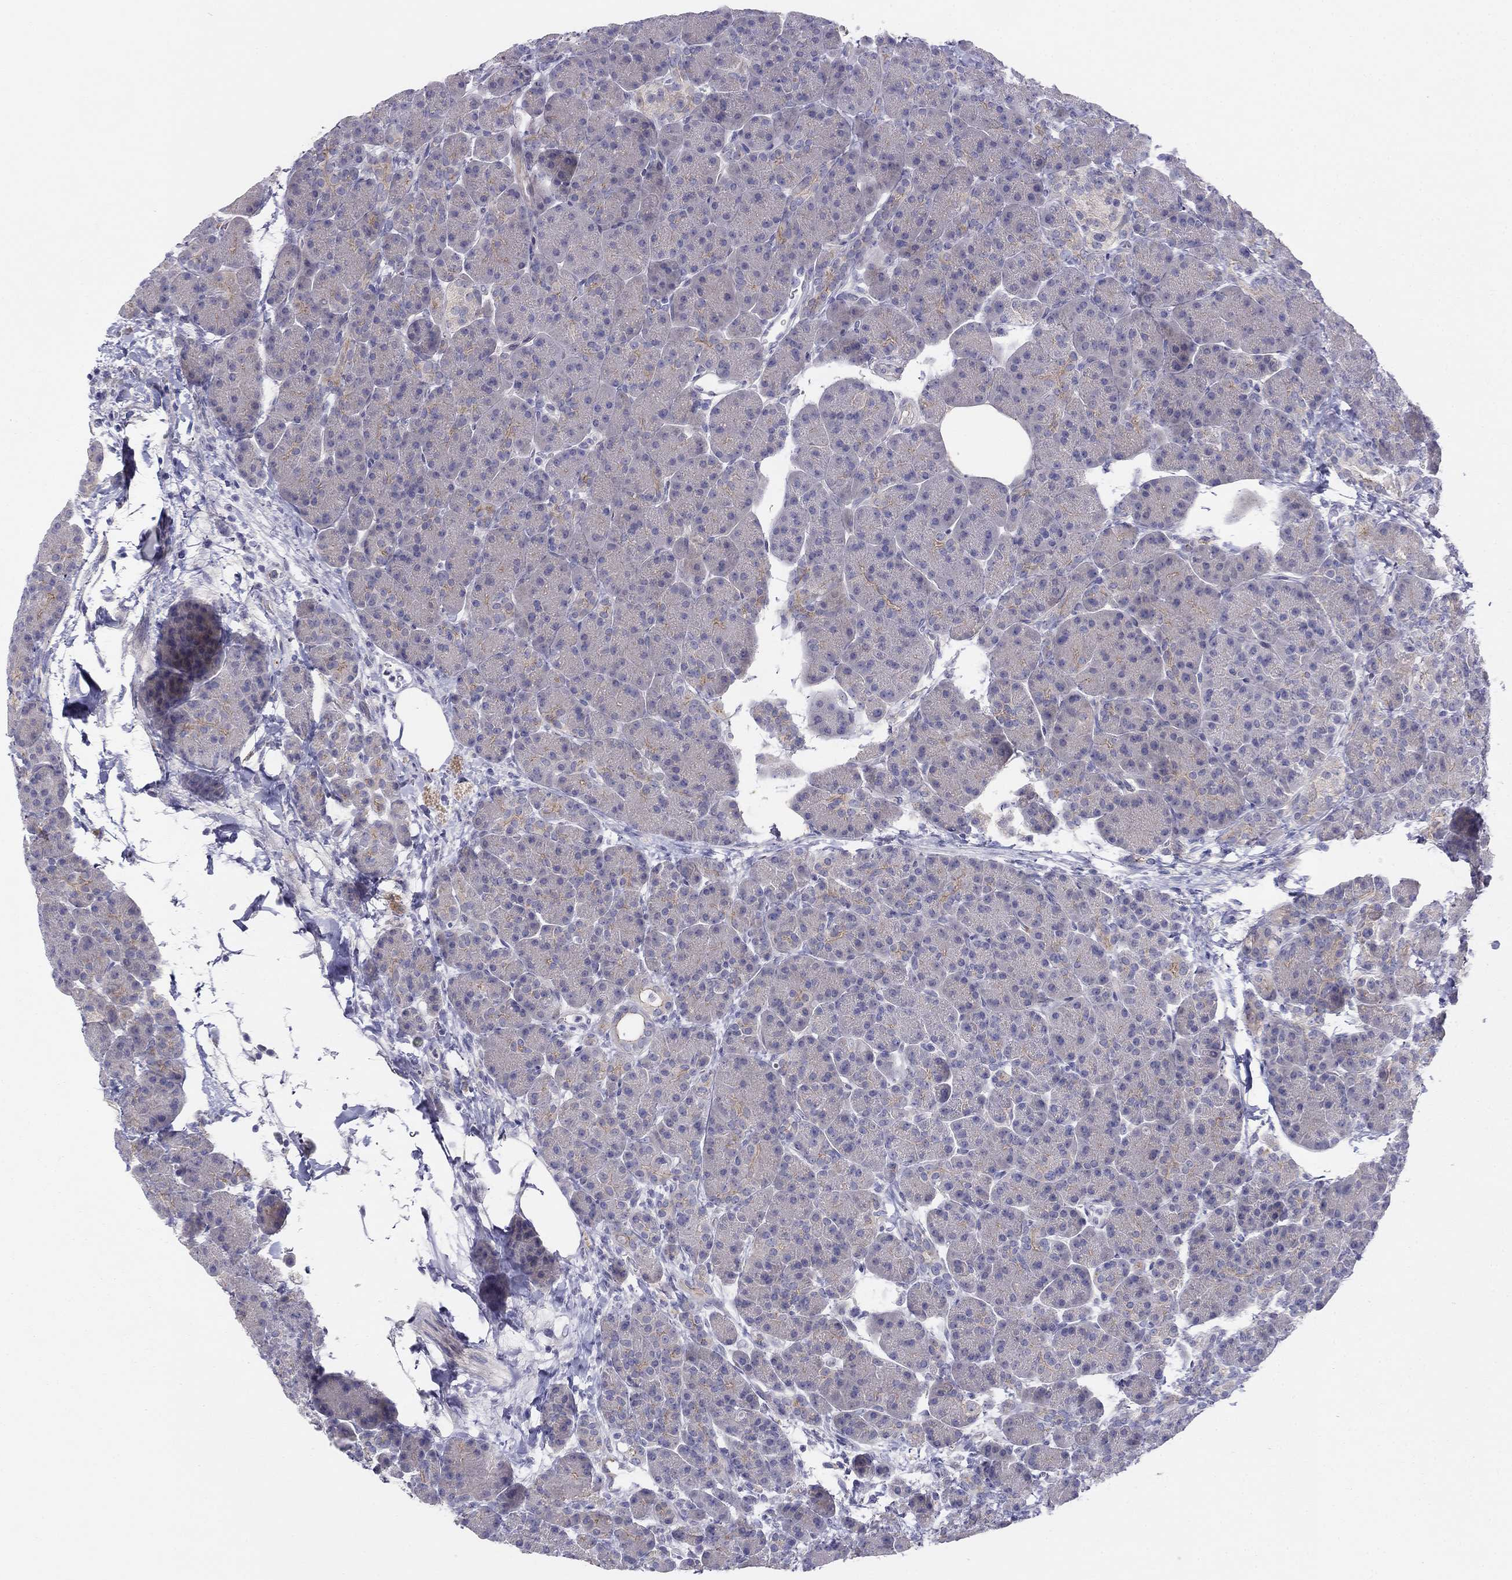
{"staining": {"intensity": "negative", "quantity": "none", "location": "none"}, "tissue": "pancreas", "cell_type": "Exocrine glandular cells", "image_type": "normal", "snomed": [{"axis": "morphology", "description": "Normal tissue, NOS"}, {"axis": "topography", "description": "Pancreas"}], "caption": "Immunohistochemistry (IHC) micrograph of benign human pancreas stained for a protein (brown), which reveals no staining in exocrine glandular cells.", "gene": "MGAT4C", "patient": {"sex": "female", "age": 63}}